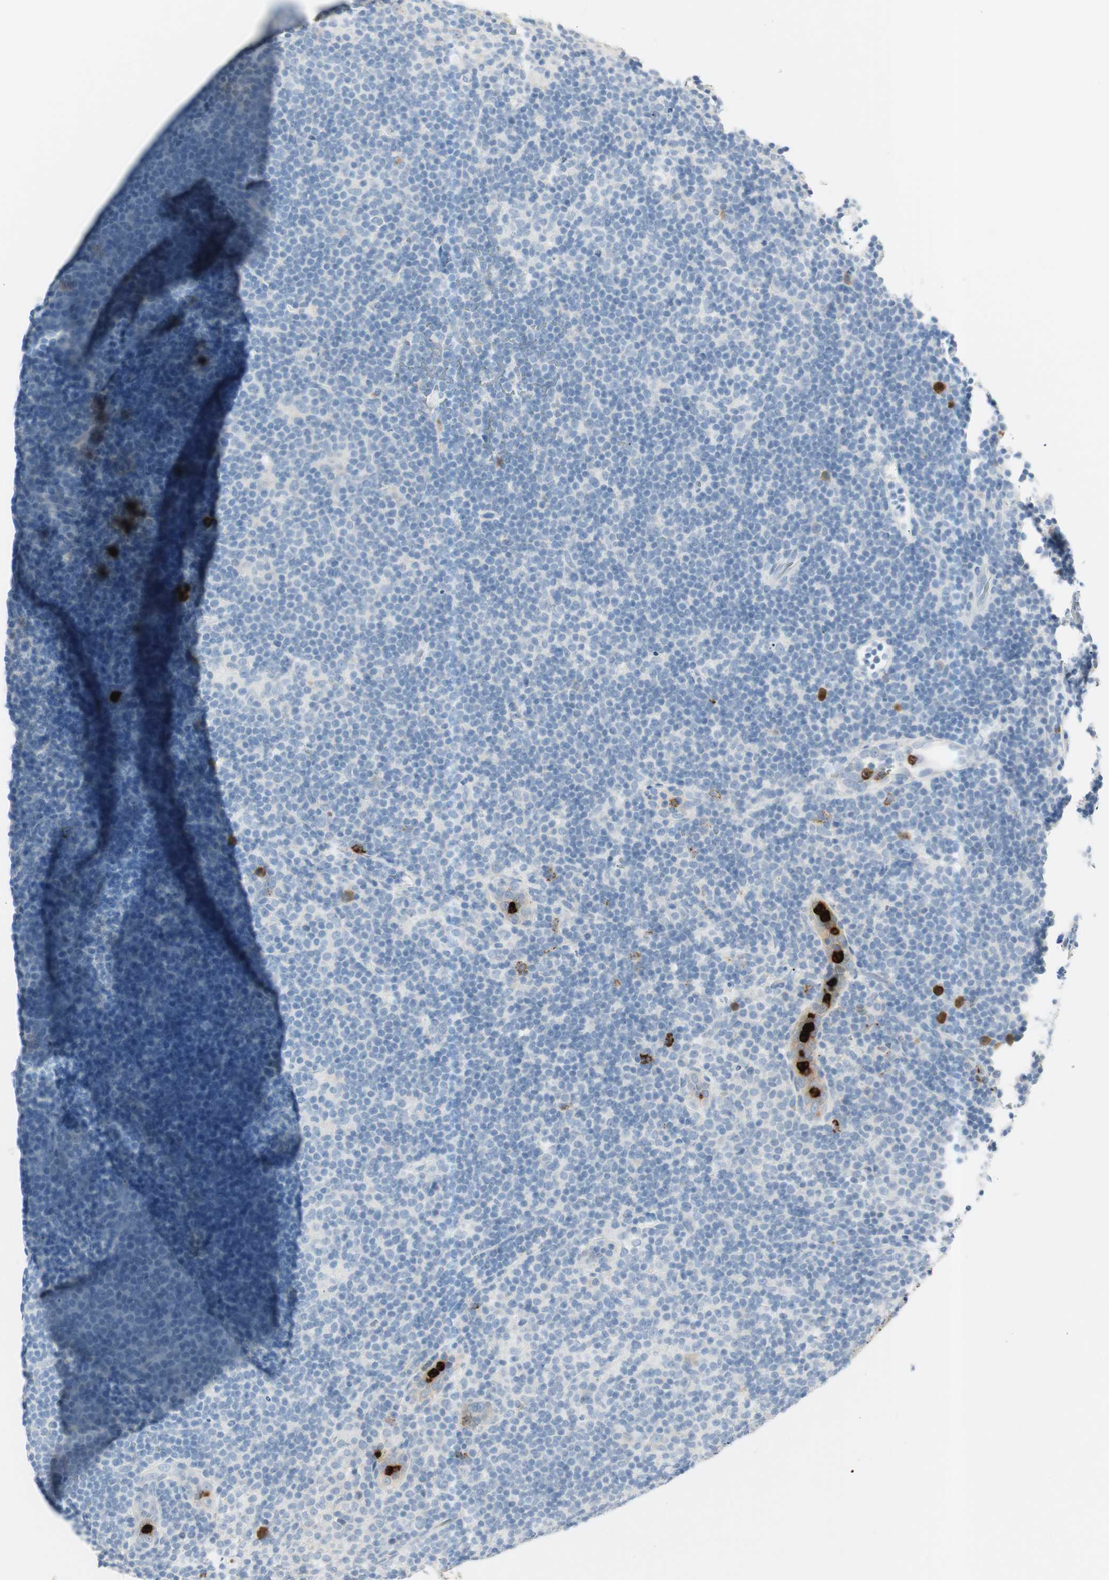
{"staining": {"intensity": "negative", "quantity": "none", "location": "none"}, "tissue": "lymphoma", "cell_type": "Tumor cells", "image_type": "cancer", "snomed": [{"axis": "morphology", "description": "Hodgkin's disease, NOS"}, {"axis": "topography", "description": "Lymph node"}], "caption": "The immunohistochemistry image has no significant expression in tumor cells of lymphoma tissue.", "gene": "PRTN3", "patient": {"sex": "female", "age": 57}}